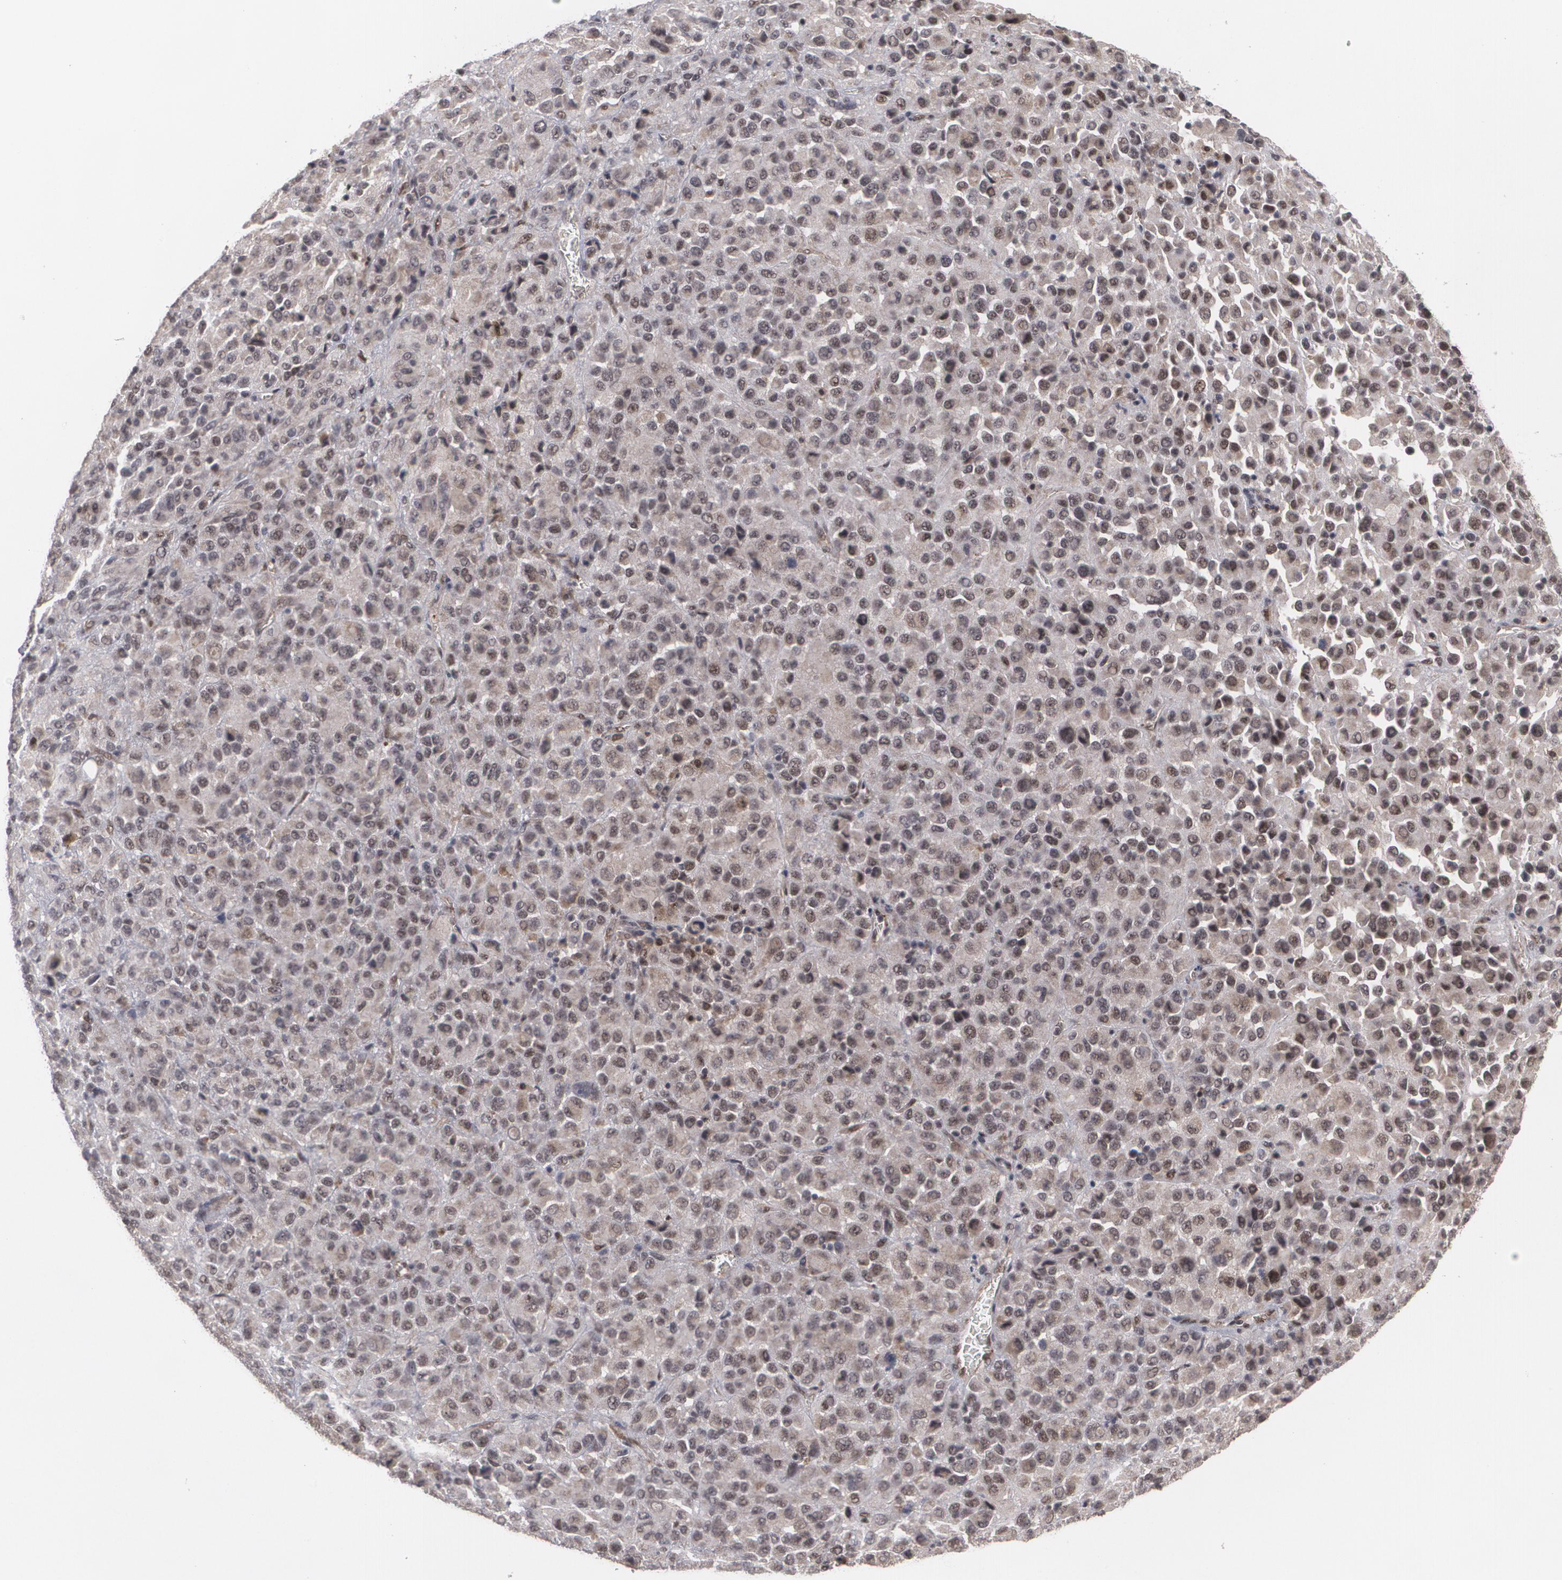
{"staining": {"intensity": "moderate", "quantity": ">75%", "location": "nuclear"}, "tissue": "melanoma", "cell_type": "Tumor cells", "image_type": "cancer", "snomed": [{"axis": "morphology", "description": "Malignant melanoma, Metastatic site"}, {"axis": "topography", "description": "Lung"}], "caption": "An immunohistochemistry (IHC) histopathology image of neoplastic tissue is shown. Protein staining in brown highlights moderate nuclear positivity in malignant melanoma (metastatic site) within tumor cells.", "gene": "INTS6", "patient": {"sex": "male", "age": 64}}